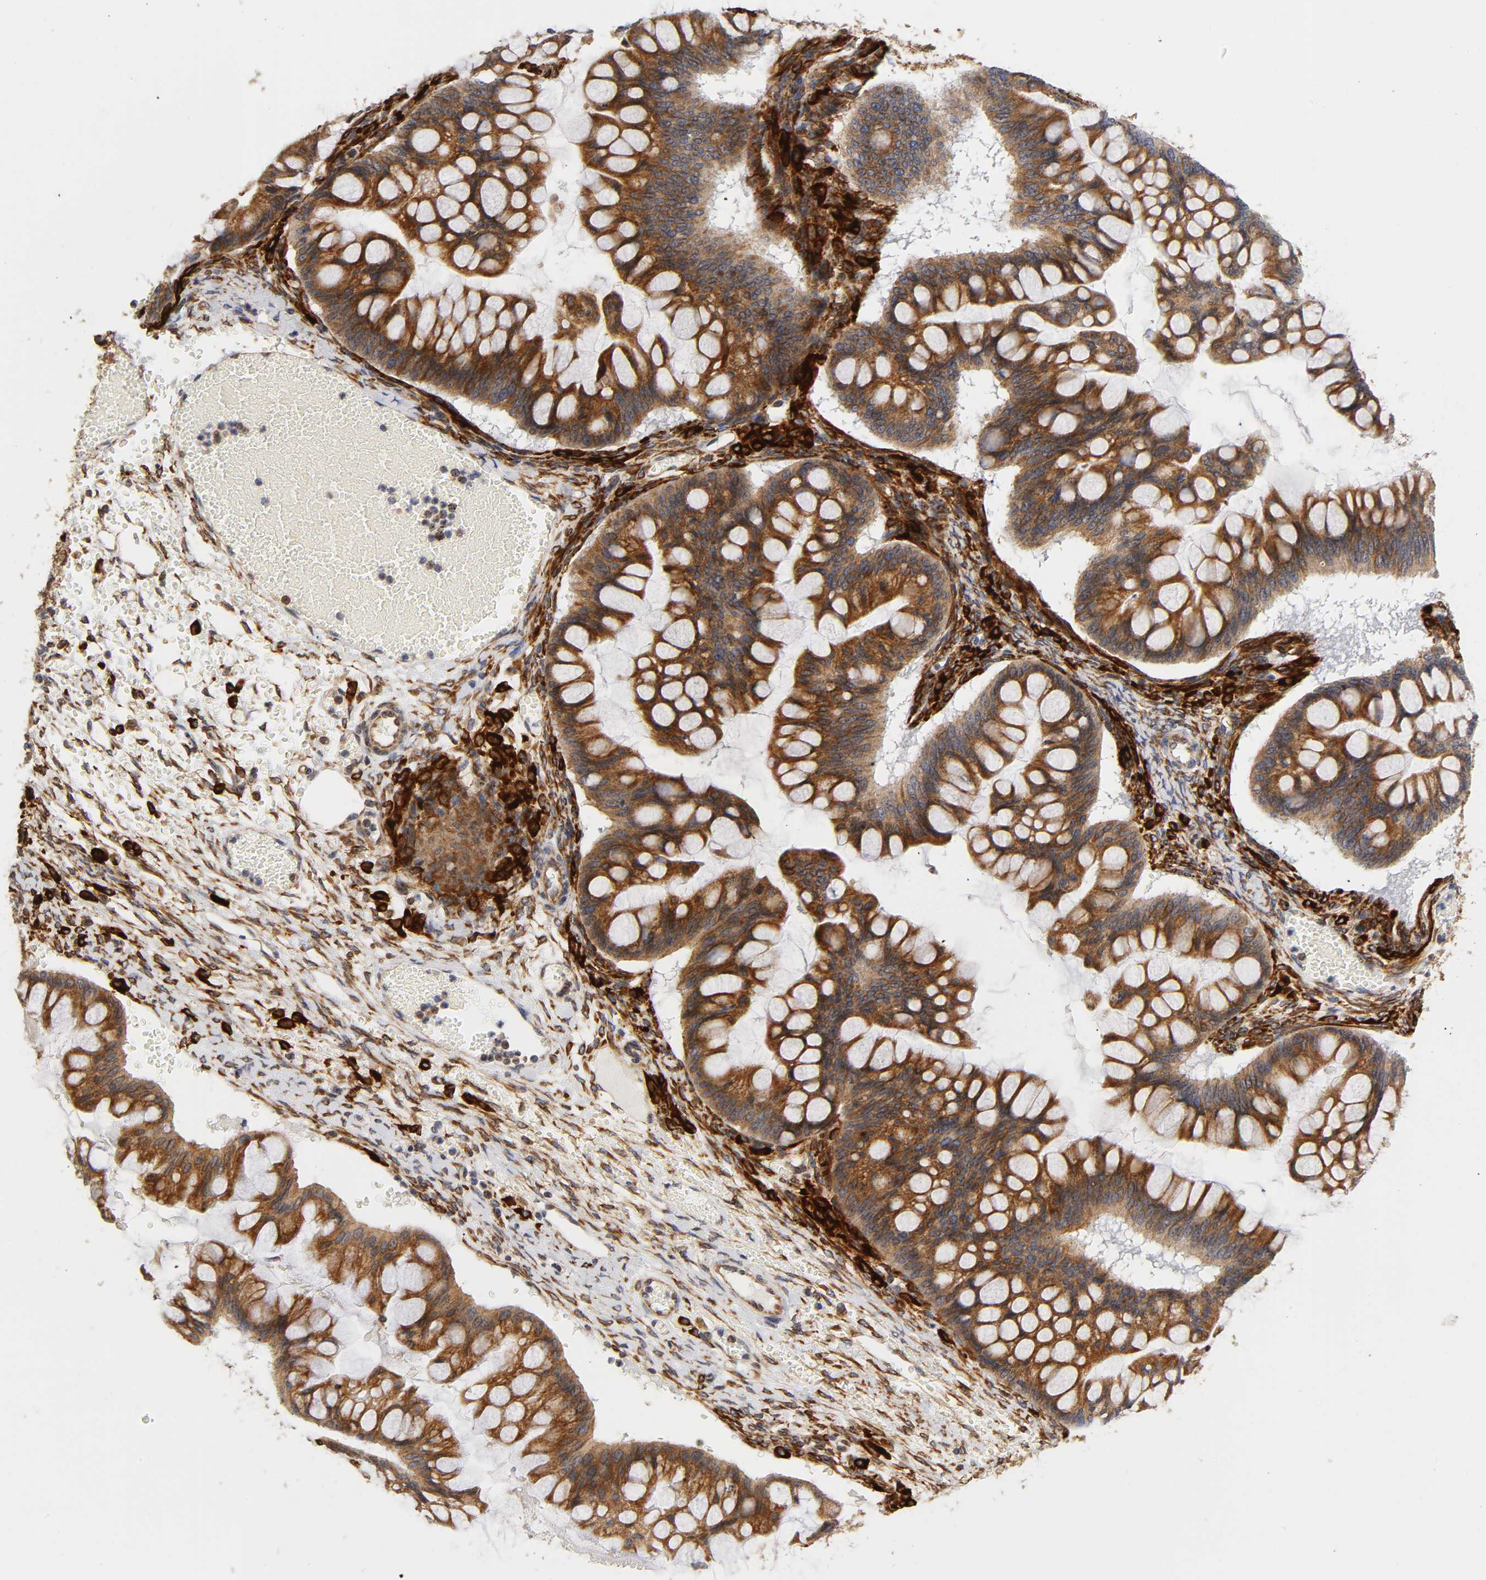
{"staining": {"intensity": "strong", "quantity": ">75%", "location": "cytoplasmic/membranous"}, "tissue": "ovarian cancer", "cell_type": "Tumor cells", "image_type": "cancer", "snomed": [{"axis": "morphology", "description": "Cystadenocarcinoma, mucinous, NOS"}, {"axis": "topography", "description": "Ovary"}], "caption": "Immunohistochemistry (DAB) staining of ovarian mucinous cystadenocarcinoma demonstrates strong cytoplasmic/membranous protein staining in approximately >75% of tumor cells.", "gene": "POR", "patient": {"sex": "female", "age": 73}}